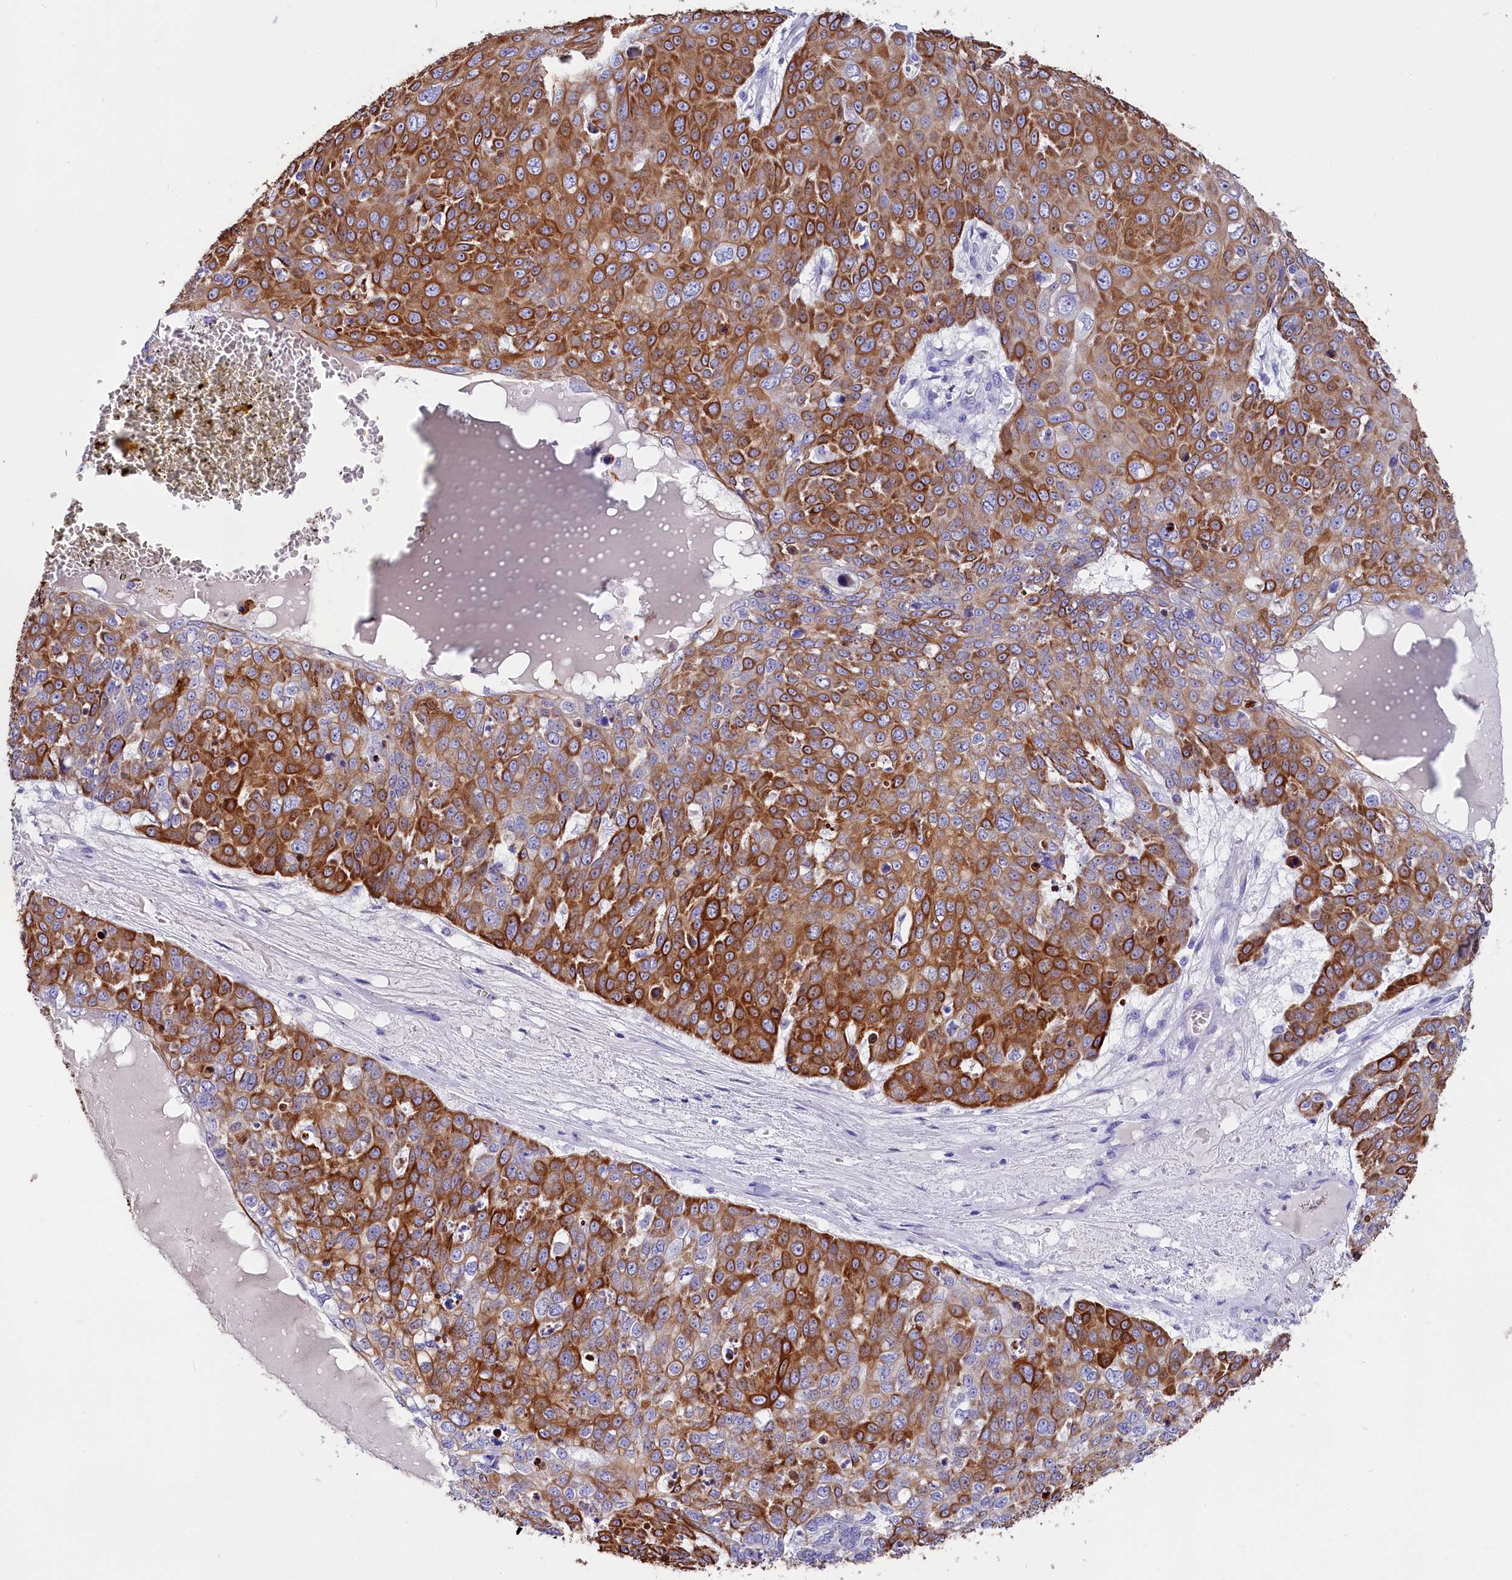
{"staining": {"intensity": "strong", "quantity": ">75%", "location": "cytoplasmic/membranous"}, "tissue": "skin cancer", "cell_type": "Tumor cells", "image_type": "cancer", "snomed": [{"axis": "morphology", "description": "Squamous cell carcinoma, NOS"}, {"axis": "topography", "description": "Skin"}], "caption": "Immunohistochemical staining of squamous cell carcinoma (skin) reveals high levels of strong cytoplasmic/membranous expression in approximately >75% of tumor cells.", "gene": "SULT2A1", "patient": {"sex": "male", "age": 71}}